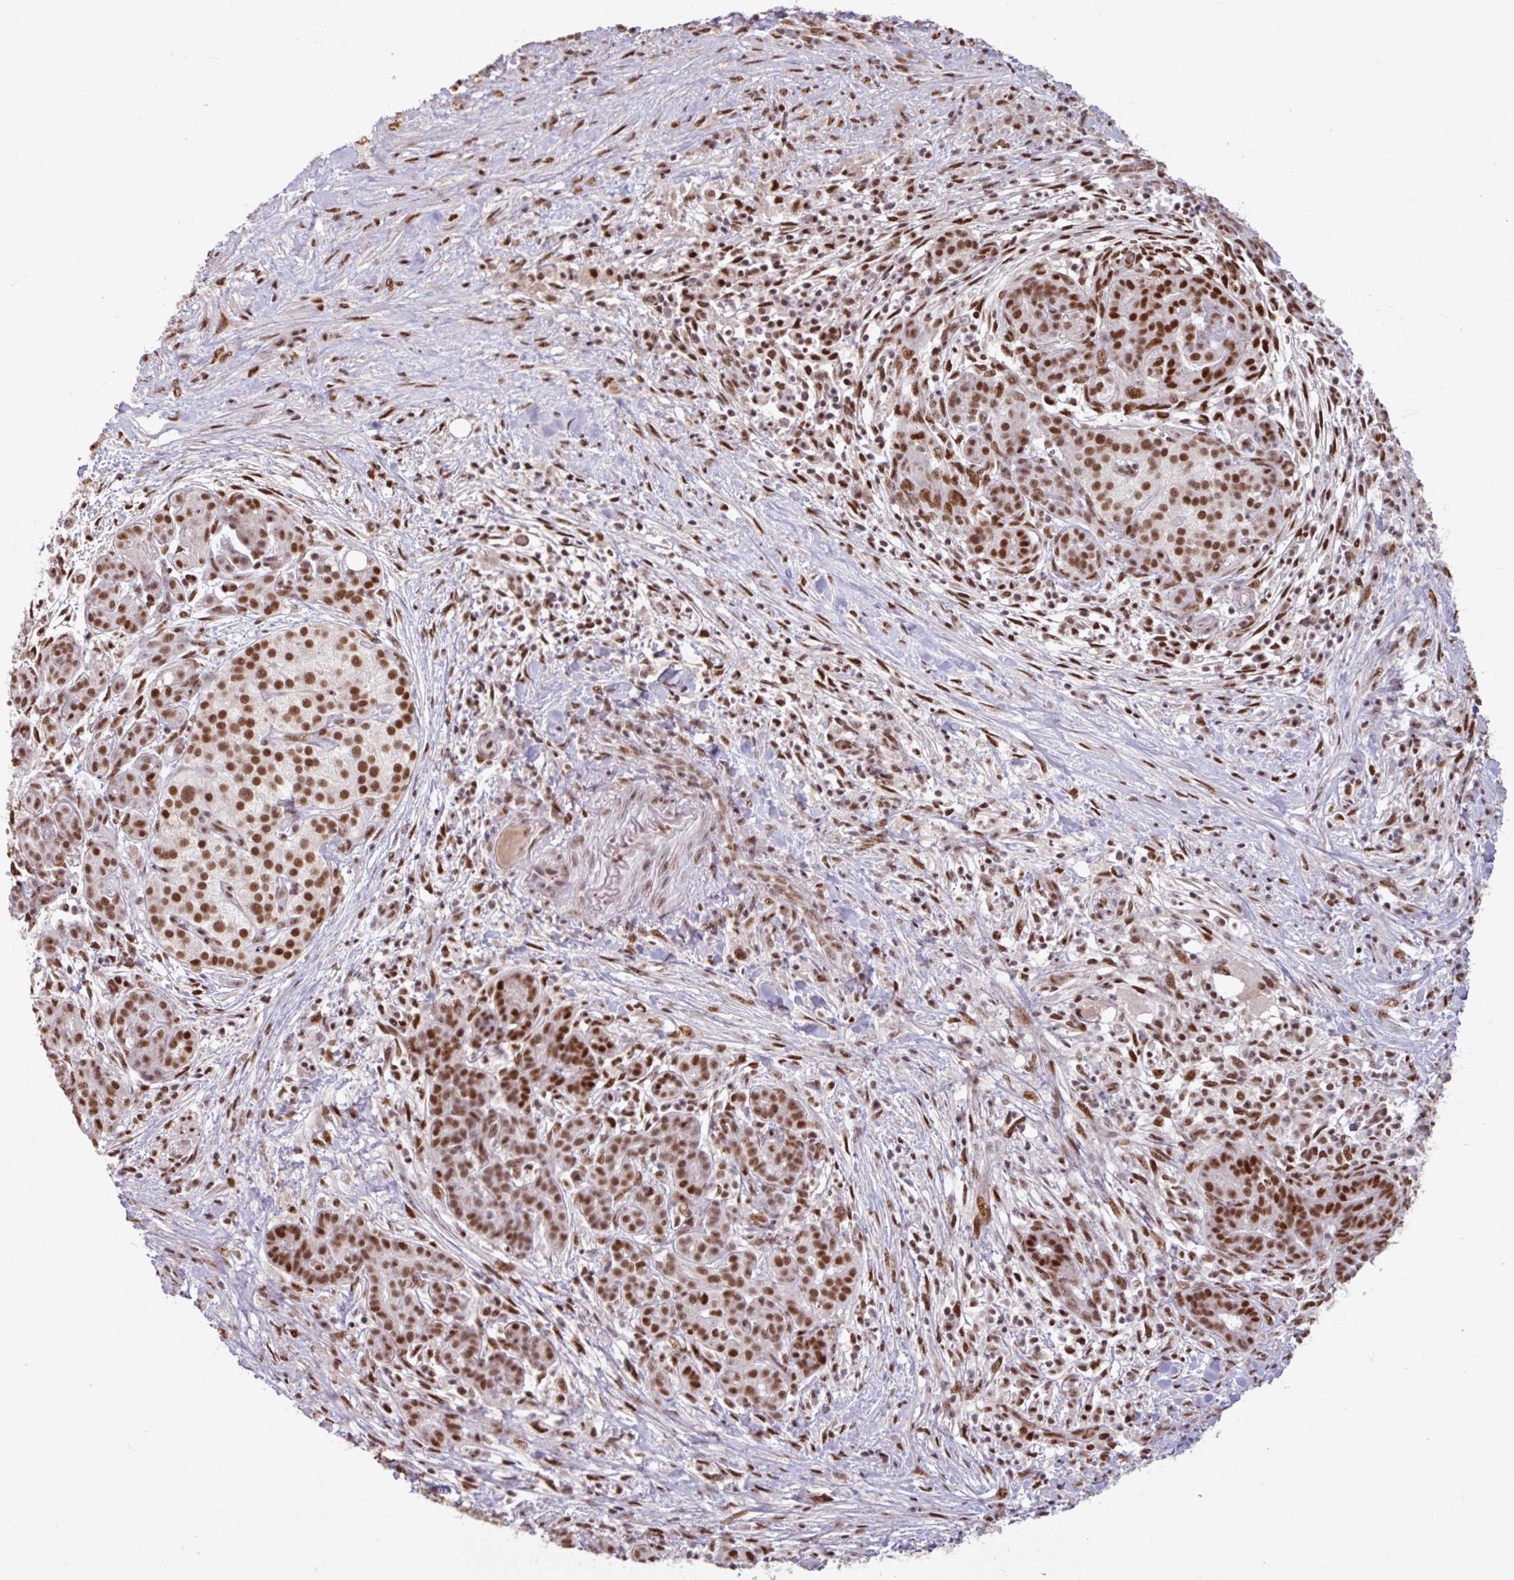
{"staining": {"intensity": "strong", "quantity": ">75%", "location": "nuclear"}, "tissue": "pancreatic cancer", "cell_type": "Tumor cells", "image_type": "cancer", "snomed": [{"axis": "morphology", "description": "Adenocarcinoma, NOS"}, {"axis": "topography", "description": "Pancreas"}], "caption": "Pancreatic cancer stained with a protein marker exhibits strong staining in tumor cells.", "gene": "TDG", "patient": {"sex": "male", "age": 44}}